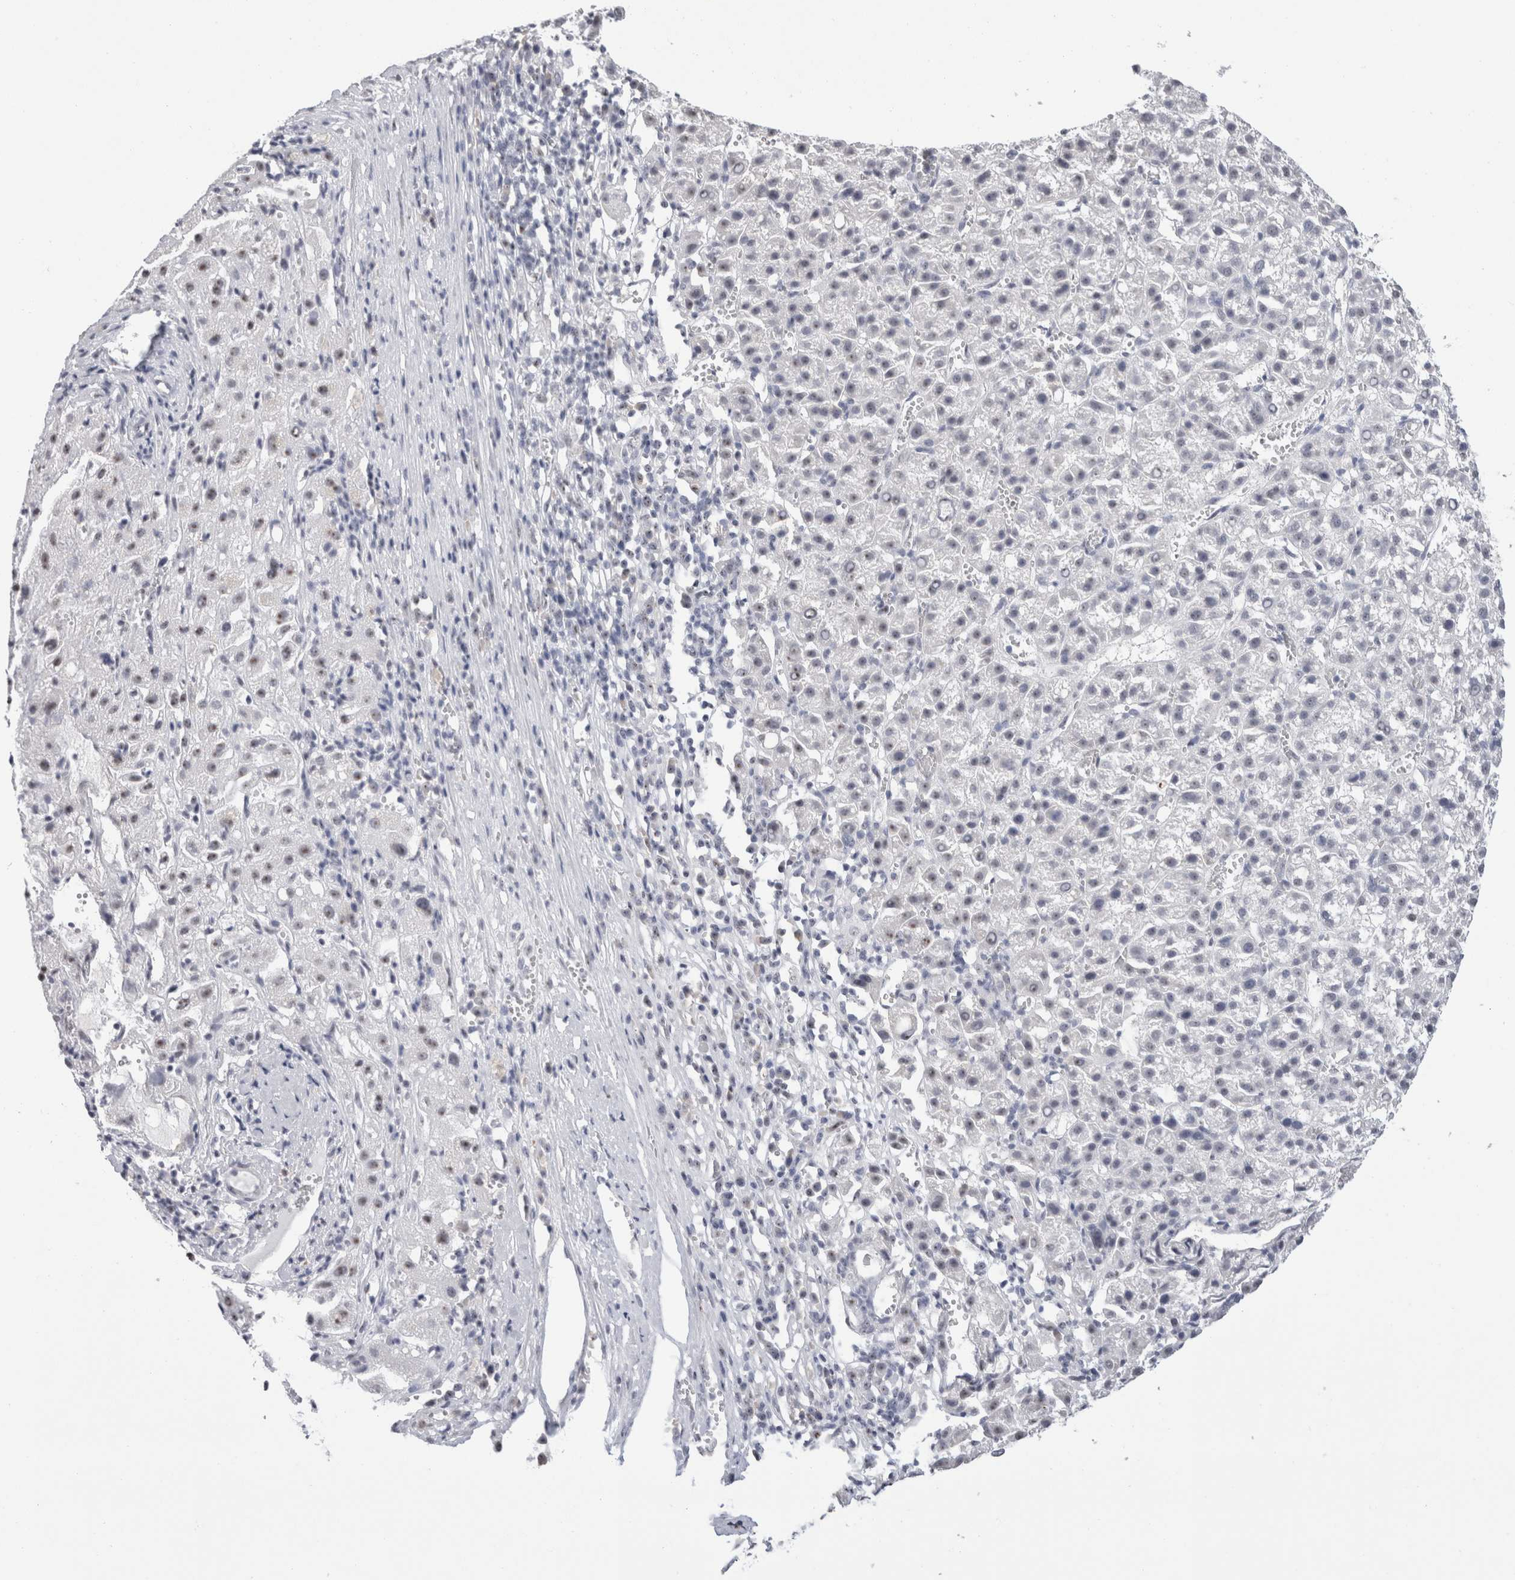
{"staining": {"intensity": "weak", "quantity": "<25%", "location": "nuclear"}, "tissue": "liver cancer", "cell_type": "Tumor cells", "image_type": "cancer", "snomed": [{"axis": "morphology", "description": "Carcinoma, Hepatocellular, NOS"}, {"axis": "topography", "description": "Liver"}], "caption": "Liver hepatocellular carcinoma was stained to show a protein in brown. There is no significant staining in tumor cells.", "gene": "CADM3", "patient": {"sex": "female", "age": 58}}